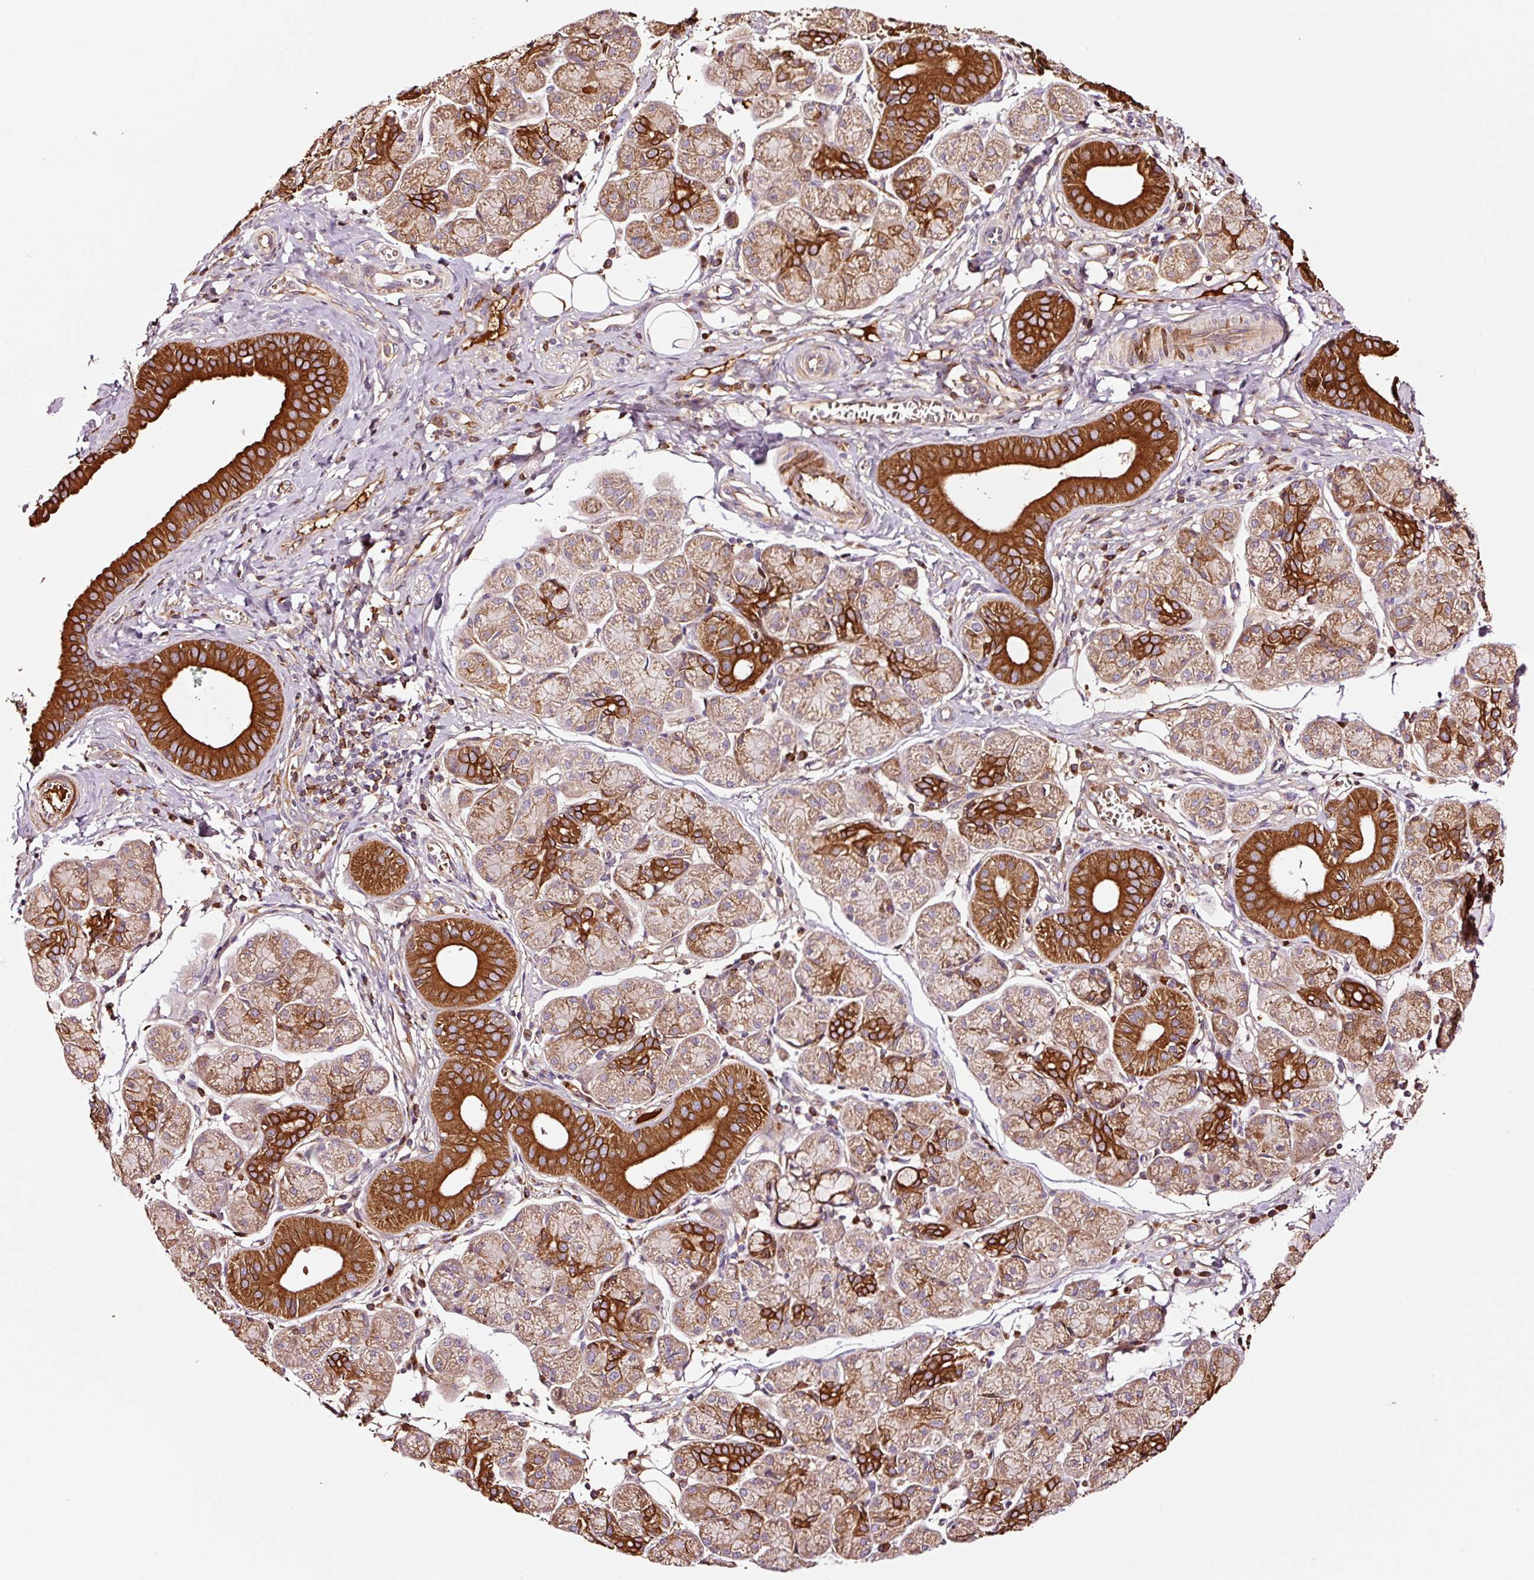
{"staining": {"intensity": "strong", "quantity": "25%-75%", "location": "cytoplasmic/membranous"}, "tissue": "salivary gland", "cell_type": "Glandular cells", "image_type": "normal", "snomed": [{"axis": "morphology", "description": "Normal tissue, NOS"}, {"axis": "morphology", "description": "Inflammation, NOS"}, {"axis": "topography", "description": "Lymph node"}, {"axis": "topography", "description": "Salivary gland"}], "caption": "An image of salivary gland stained for a protein shows strong cytoplasmic/membranous brown staining in glandular cells. The protein is shown in brown color, while the nuclei are stained blue.", "gene": "PGLYRP2", "patient": {"sex": "male", "age": 3}}